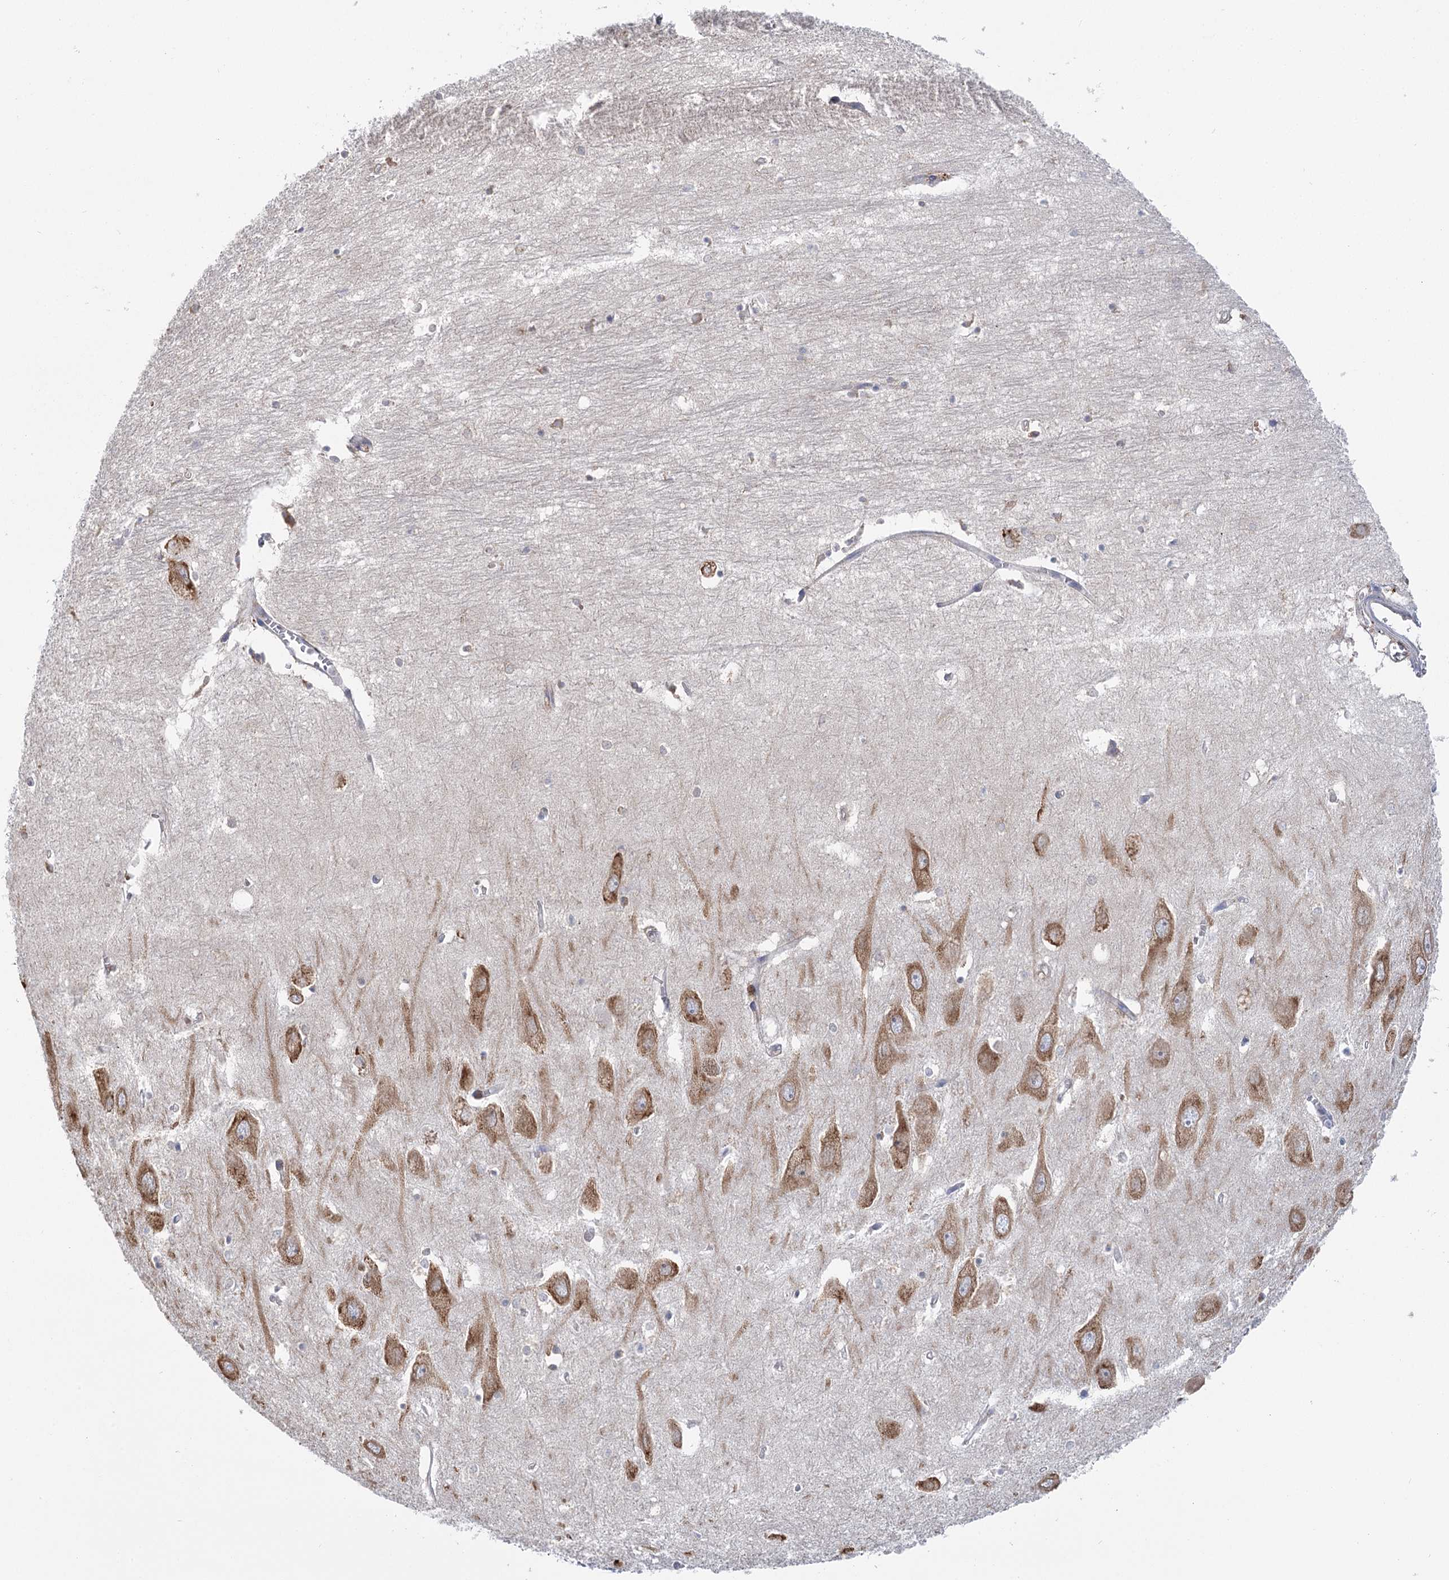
{"staining": {"intensity": "moderate", "quantity": "<25%", "location": "cytoplasmic/membranous"}, "tissue": "hippocampus", "cell_type": "Glial cells", "image_type": "normal", "snomed": [{"axis": "morphology", "description": "Normal tissue, NOS"}, {"axis": "topography", "description": "Hippocampus"}], "caption": "Human hippocampus stained for a protein (brown) shows moderate cytoplasmic/membranous positive positivity in approximately <25% of glial cells.", "gene": "METTL24", "patient": {"sex": "female", "age": 64}}